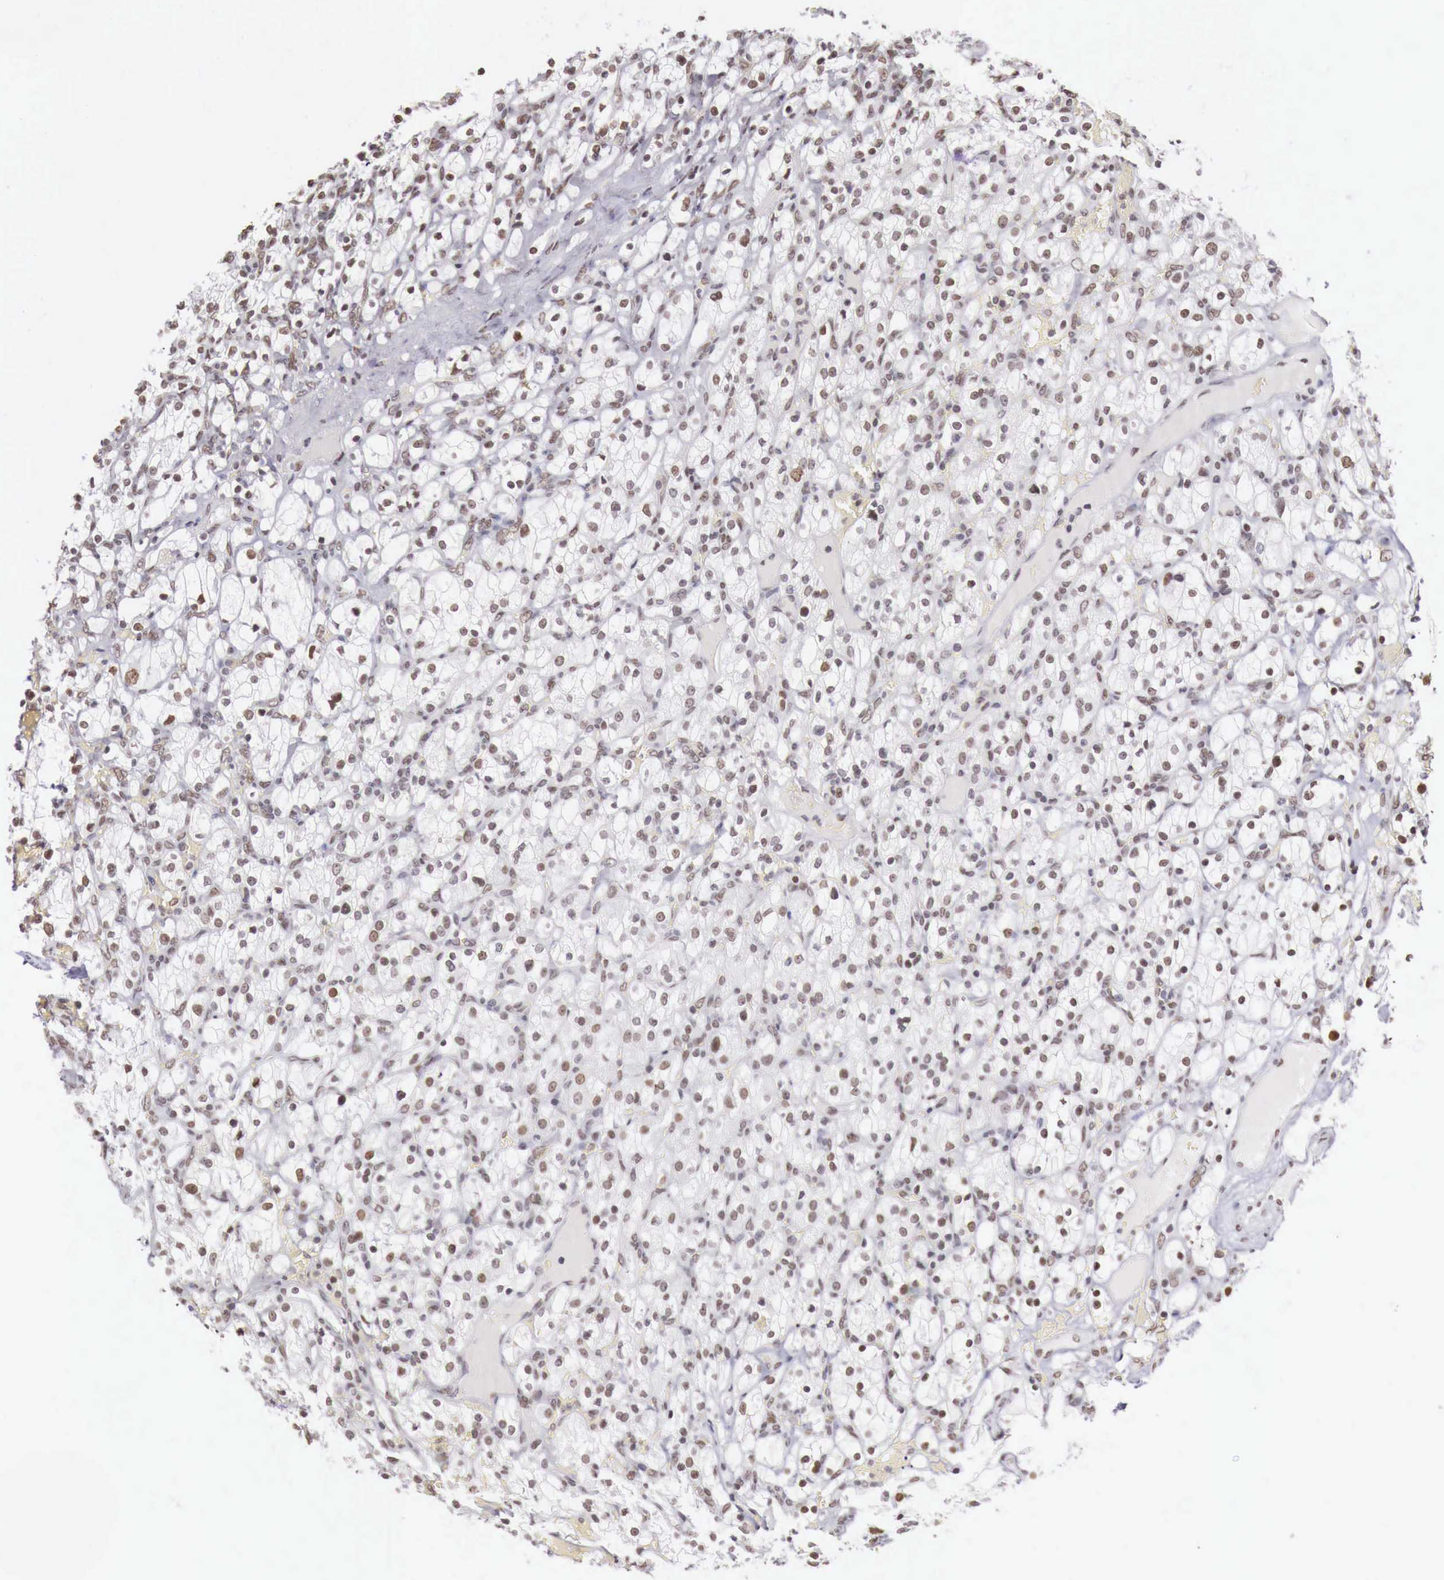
{"staining": {"intensity": "weak", "quantity": "25%-75%", "location": "nuclear"}, "tissue": "renal cancer", "cell_type": "Tumor cells", "image_type": "cancer", "snomed": [{"axis": "morphology", "description": "Adenocarcinoma, NOS"}, {"axis": "topography", "description": "Kidney"}], "caption": "The photomicrograph demonstrates staining of renal cancer, revealing weak nuclear protein staining (brown color) within tumor cells.", "gene": "PHF14", "patient": {"sex": "female", "age": 83}}